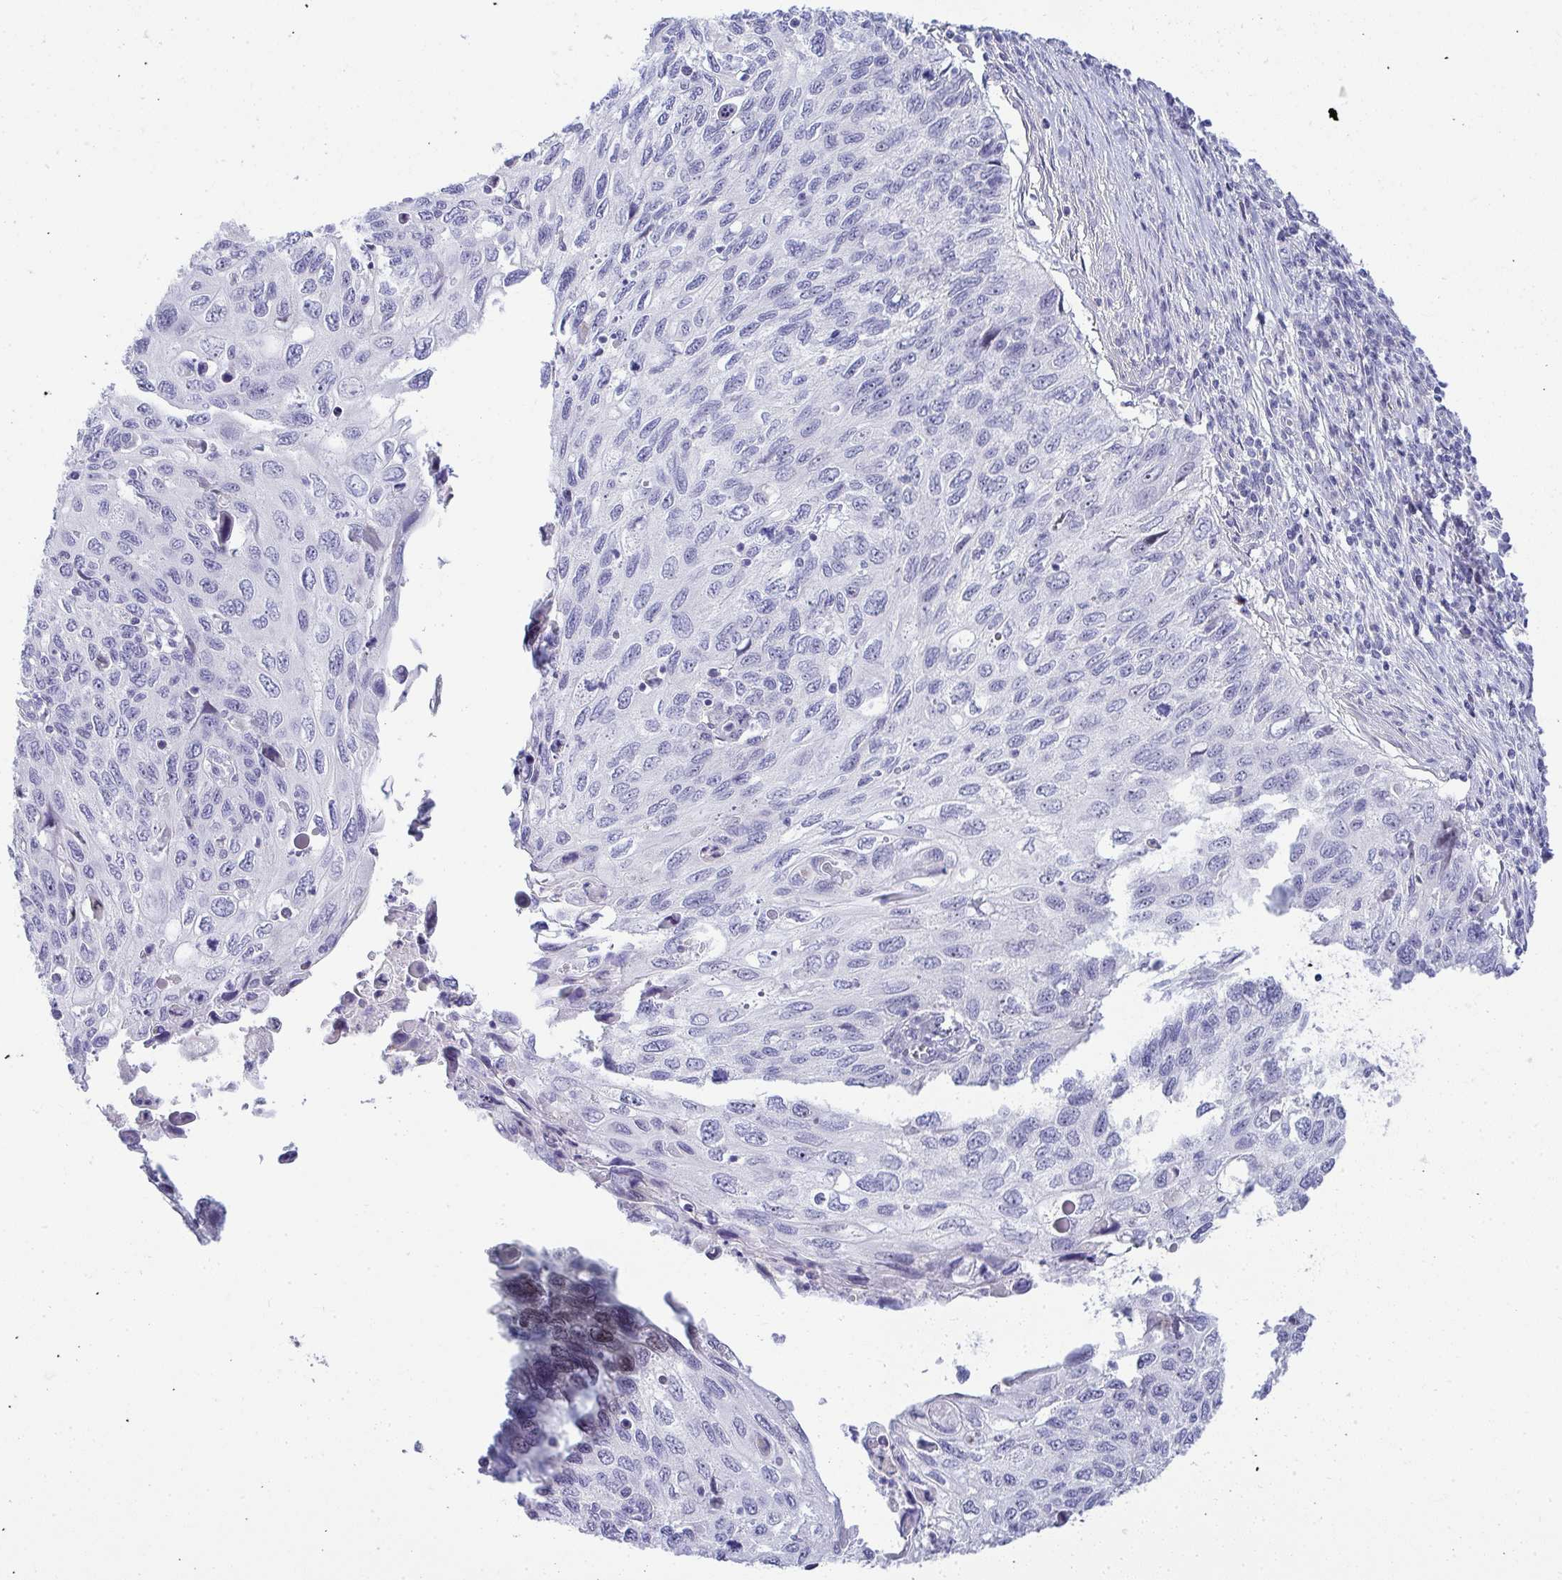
{"staining": {"intensity": "negative", "quantity": "none", "location": "none"}, "tissue": "cervical cancer", "cell_type": "Tumor cells", "image_type": "cancer", "snomed": [{"axis": "morphology", "description": "Squamous cell carcinoma, NOS"}, {"axis": "topography", "description": "Cervix"}], "caption": "There is no significant positivity in tumor cells of squamous cell carcinoma (cervical).", "gene": "EID3", "patient": {"sex": "female", "age": 70}}